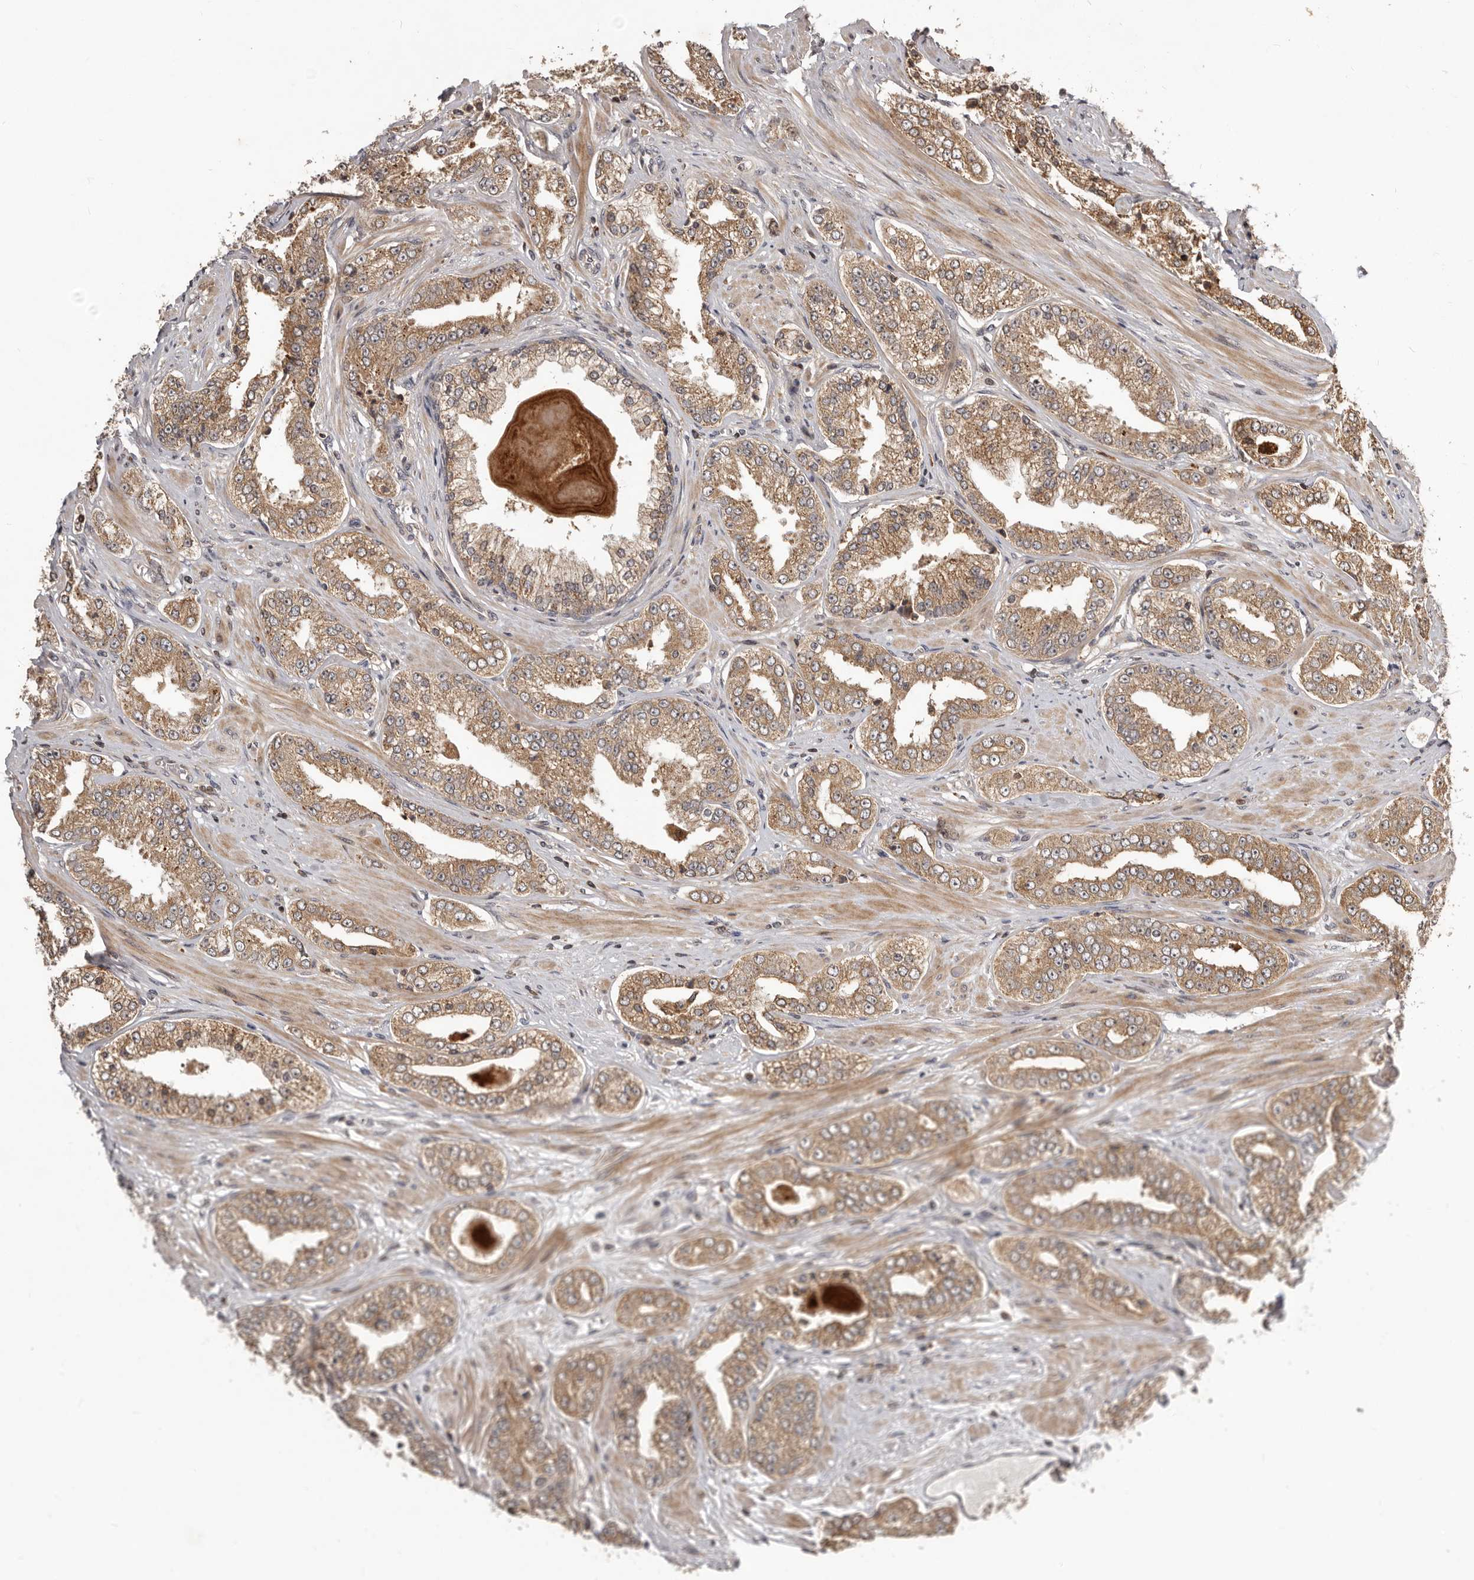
{"staining": {"intensity": "moderate", "quantity": ">75%", "location": "cytoplasmic/membranous"}, "tissue": "prostate cancer", "cell_type": "Tumor cells", "image_type": "cancer", "snomed": [{"axis": "morphology", "description": "Adenocarcinoma, High grade"}, {"axis": "topography", "description": "Prostate"}], "caption": "Immunohistochemical staining of prostate adenocarcinoma (high-grade) demonstrates moderate cytoplasmic/membranous protein expression in approximately >75% of tumor cells.", "gene": "RNF187", "patient": {"sex": "male", "age": 71}}